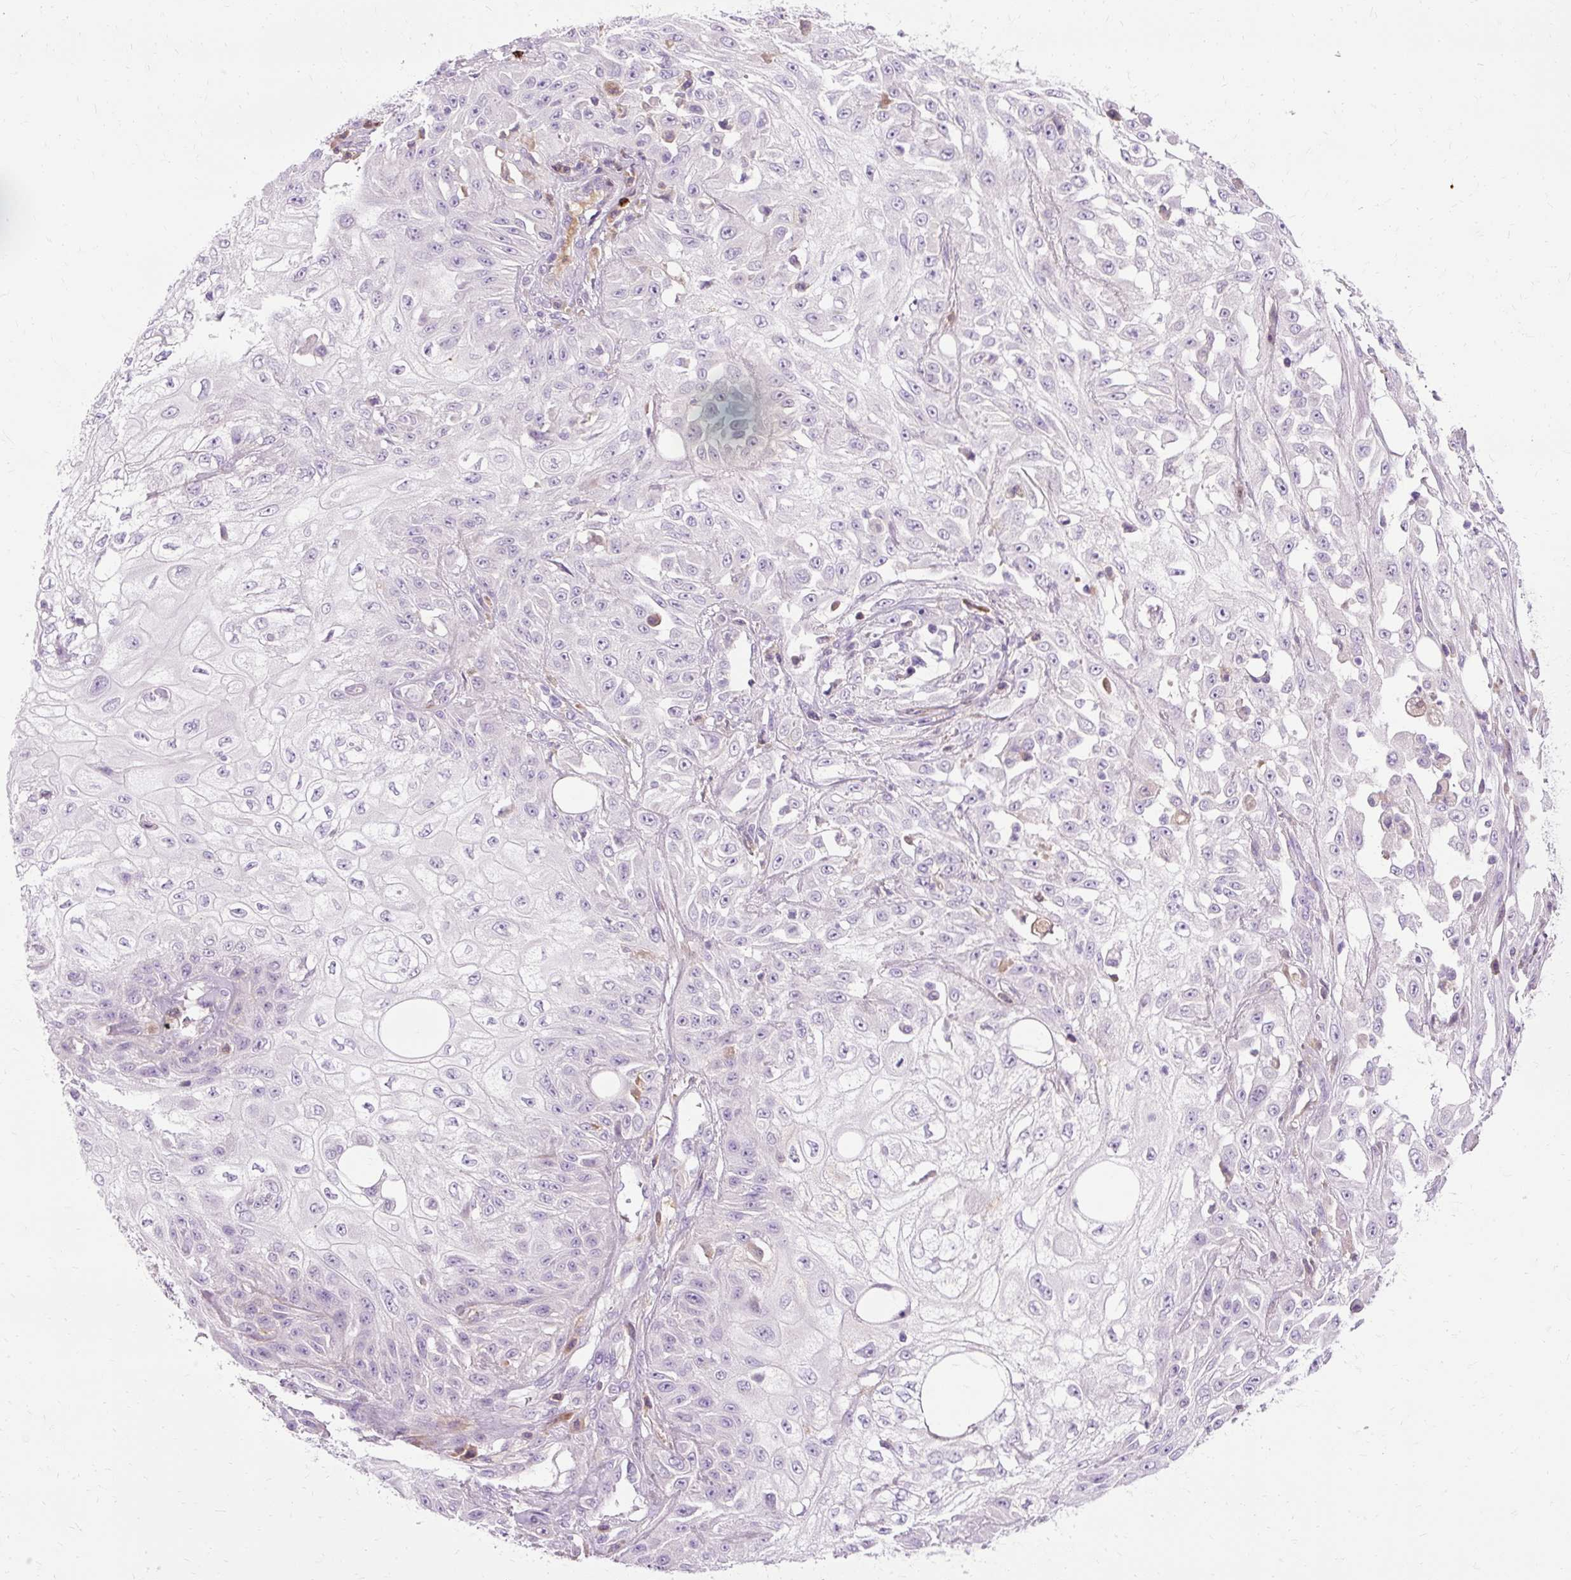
{"staining": {"intensity": "negative", "quantity": "none", "location": "none"}, "tissue": "skin cancer", "cell_type": "Tumor cells", "image_type": "cancer", "snomed": [{"axis": "morphology", "description": "Squamous cell carcinoma, NOS"}, {"axis": "morphology", "description": "Squamous cell carcinoma, metastatic, NOS"}, {"axis": "topography", "description": "Skin"}, {"axis": "topography", "description": "Lymph node"}], "caption": "Immunohistochemistry (IHC) histopathology image of skin metastatic squamous cell carcinoma stained for a protein (brown), which displays no positivity in tumor cells.", "gene": "ARRDC2", "patient": {"sex": "male", "age": 75}}